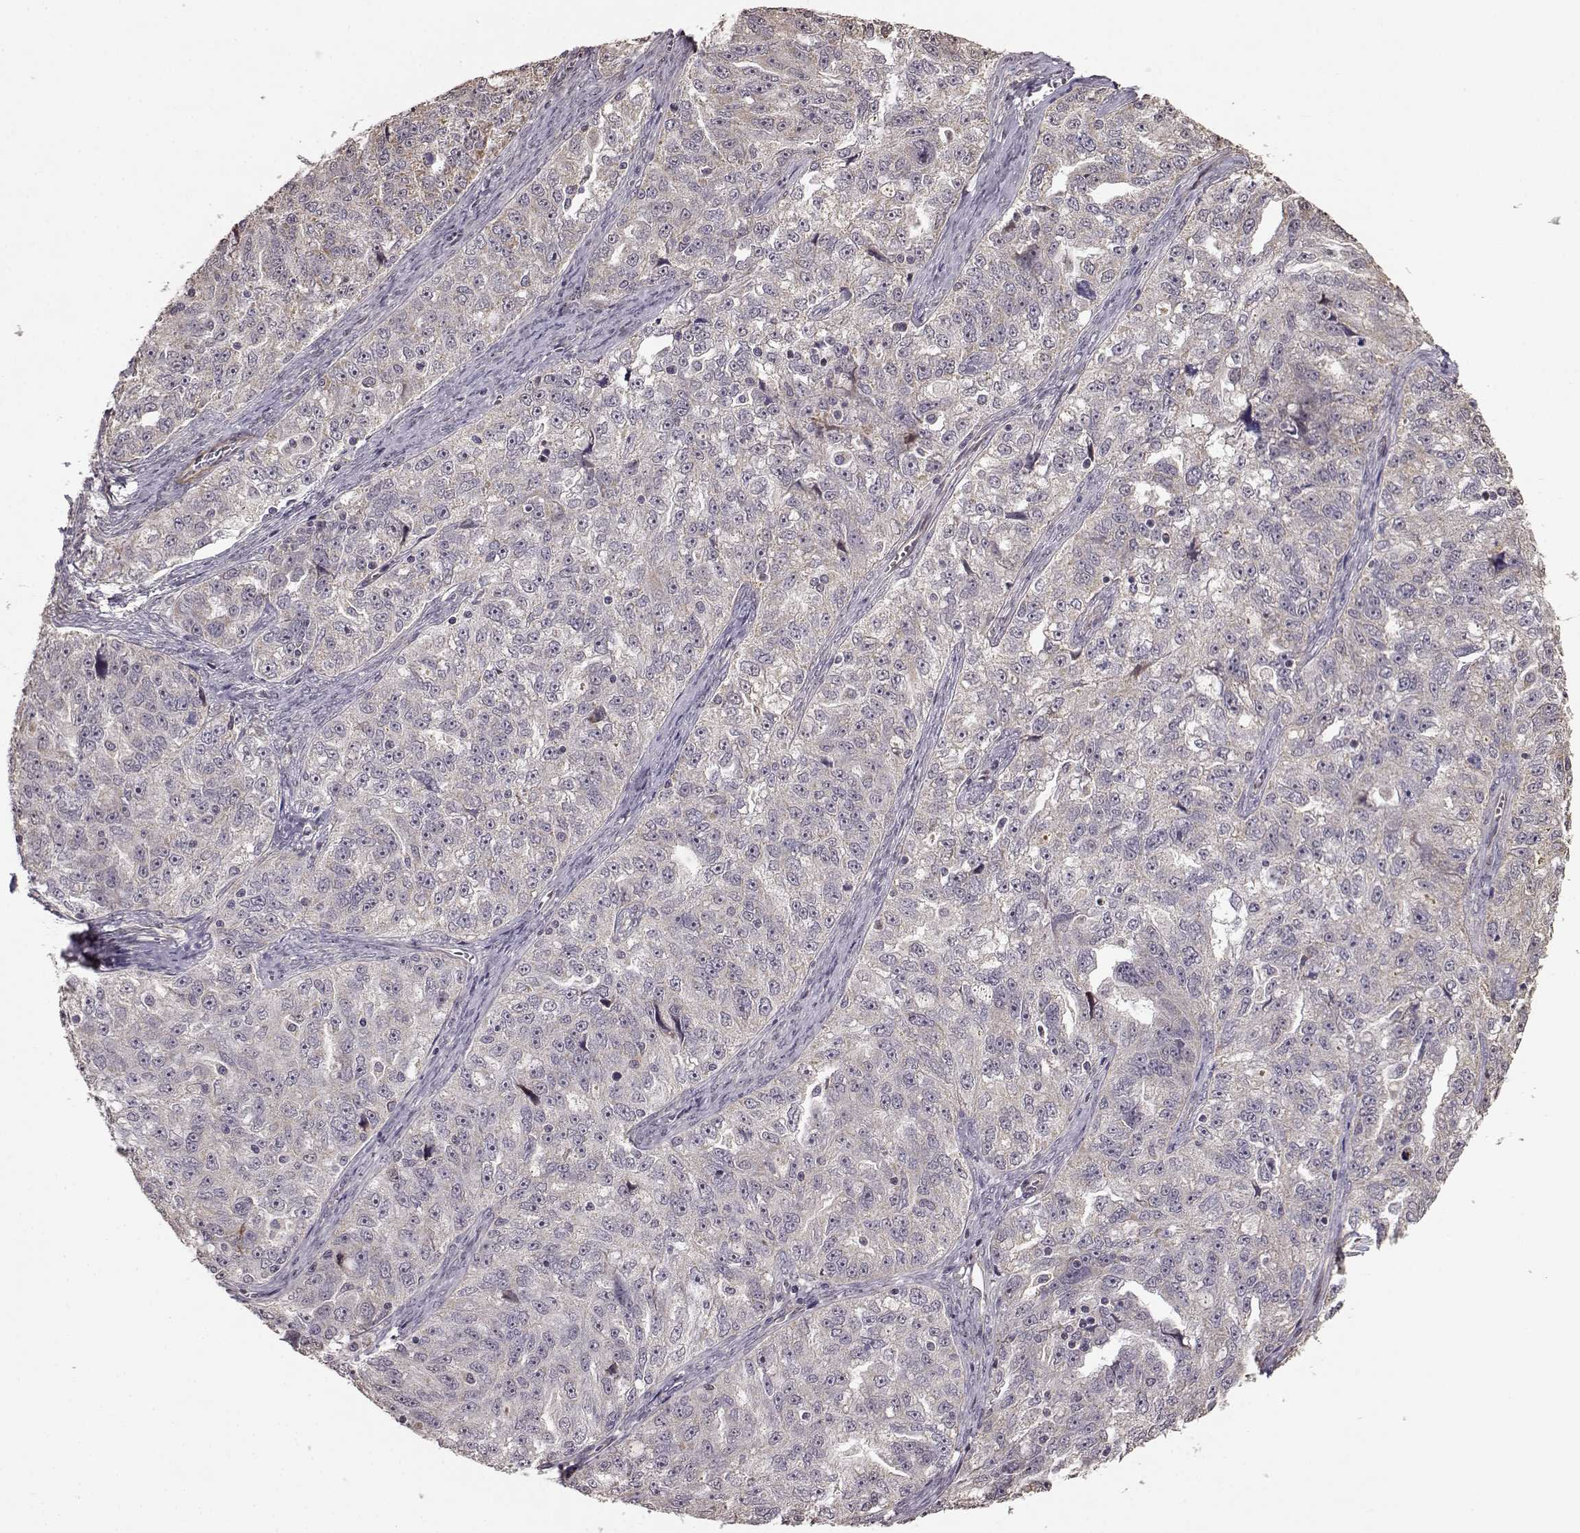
{"staining": {"intensity": "negative", "quantity": "none", "location": "none"}, "tissue": "ovarian cancer", "cell_type": "Tumor cells", "image_type": "cancer", "snomed": [{"axis": "morphology", "description": "Cystadenocarcinoma, serous, NOS"}, {"axis": "topography", "description": "Ovary"}], "caption": "Tumor cells show no significant positivity in serous cystadenocarcinoma (ovarian).", "gene": "BACH2", "patient": {"sex": "female", "age": 51}}